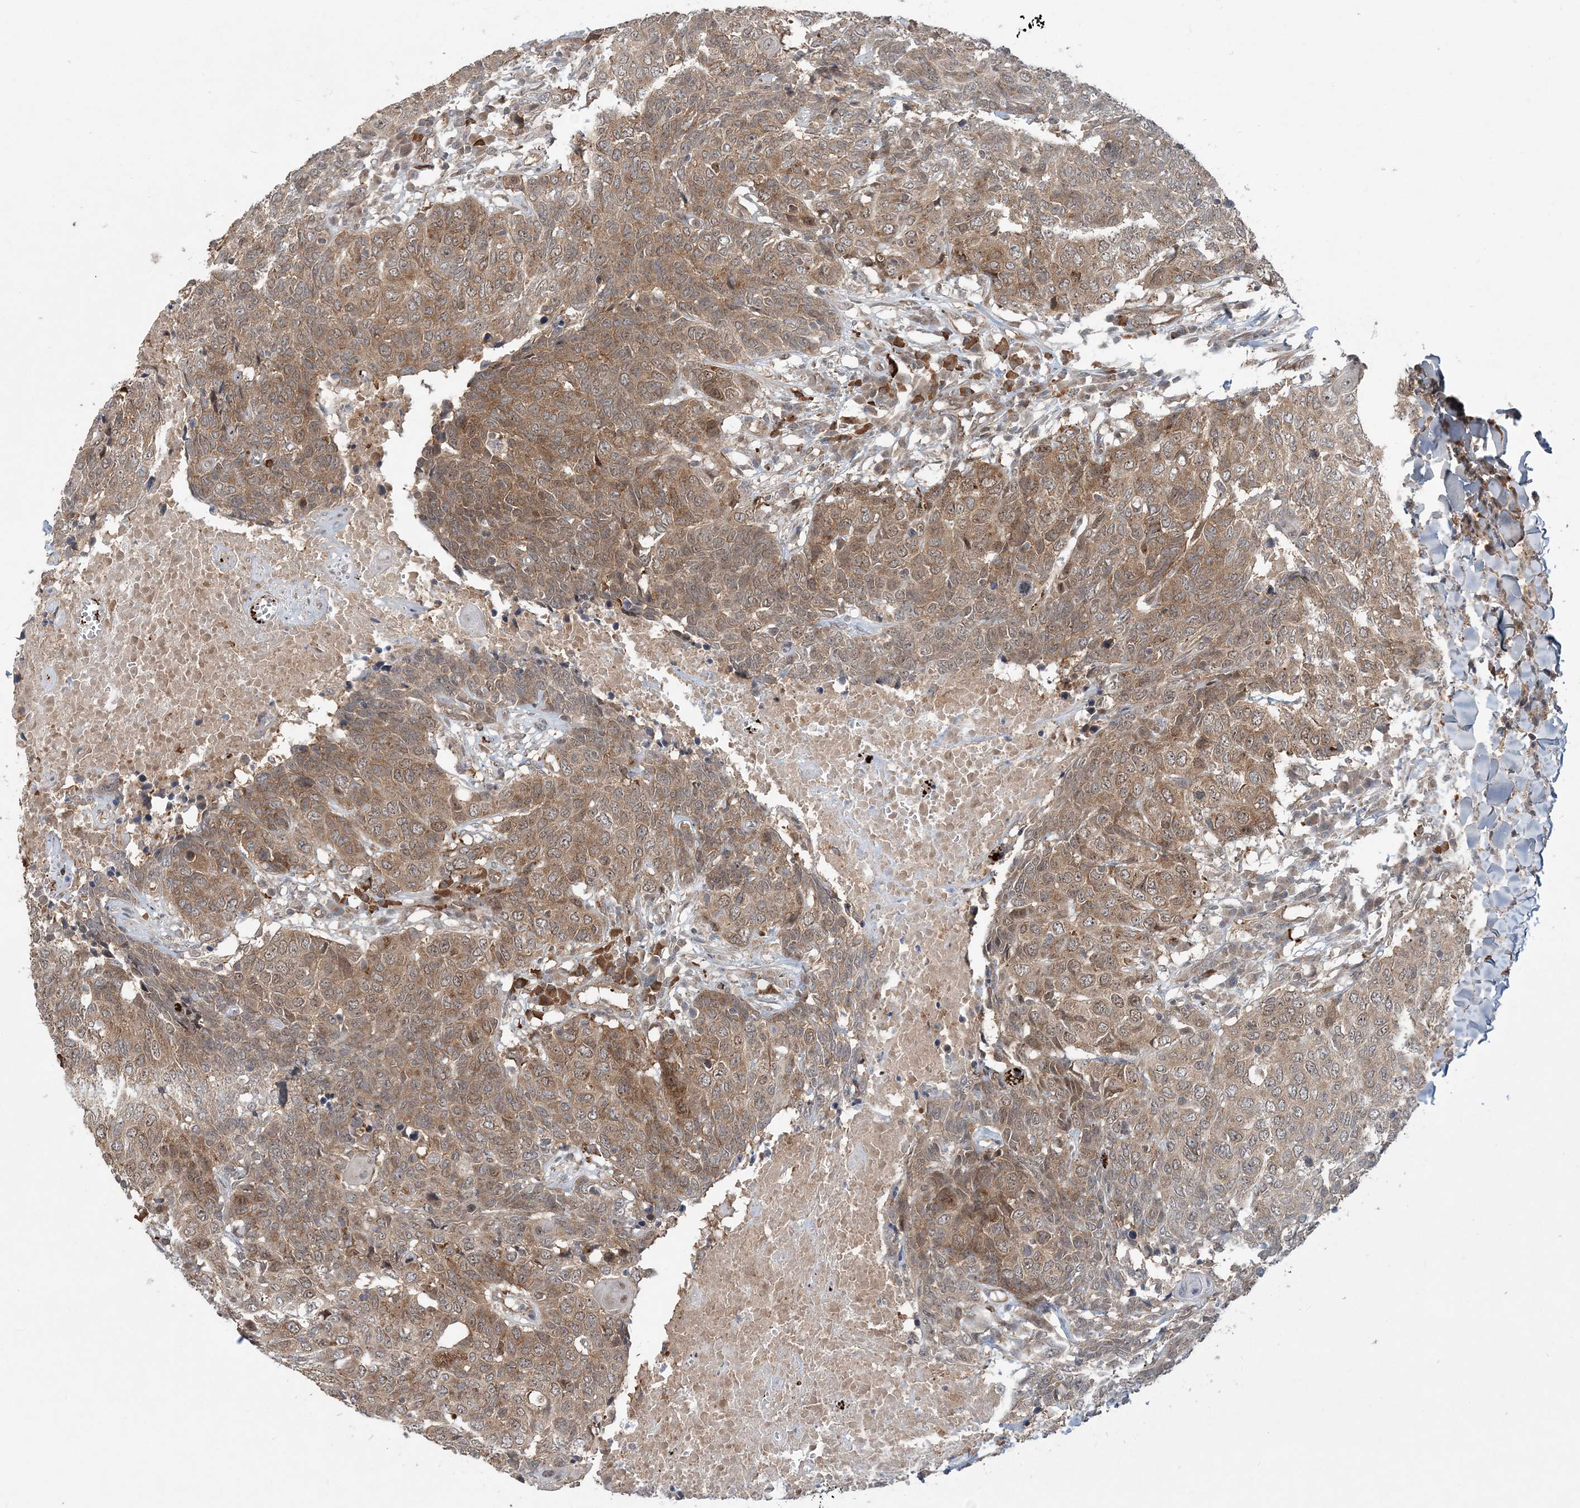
{"staining": {"intensity": "moderate", "quantity": ">75%", "location": "cytoplasmic/membranous"}, "tissue": "head and neck cancer", "cell_type": "Tumor cells", "image_type": "cancer", "snomed": [{"axis": "morphology", "description": "Squamous cell carcinoma, NOS"}, {"axis": "topography", "description": "Head-Neck"}], "caption": "Head and neck cancer stained for a protein (brown) demonstrates moderate cytoplasmic/membranous positive expression in approximately >75% of tumor cells.", "gene": "GEMIN5", "patient": {"sex": "male", "age": 66}}